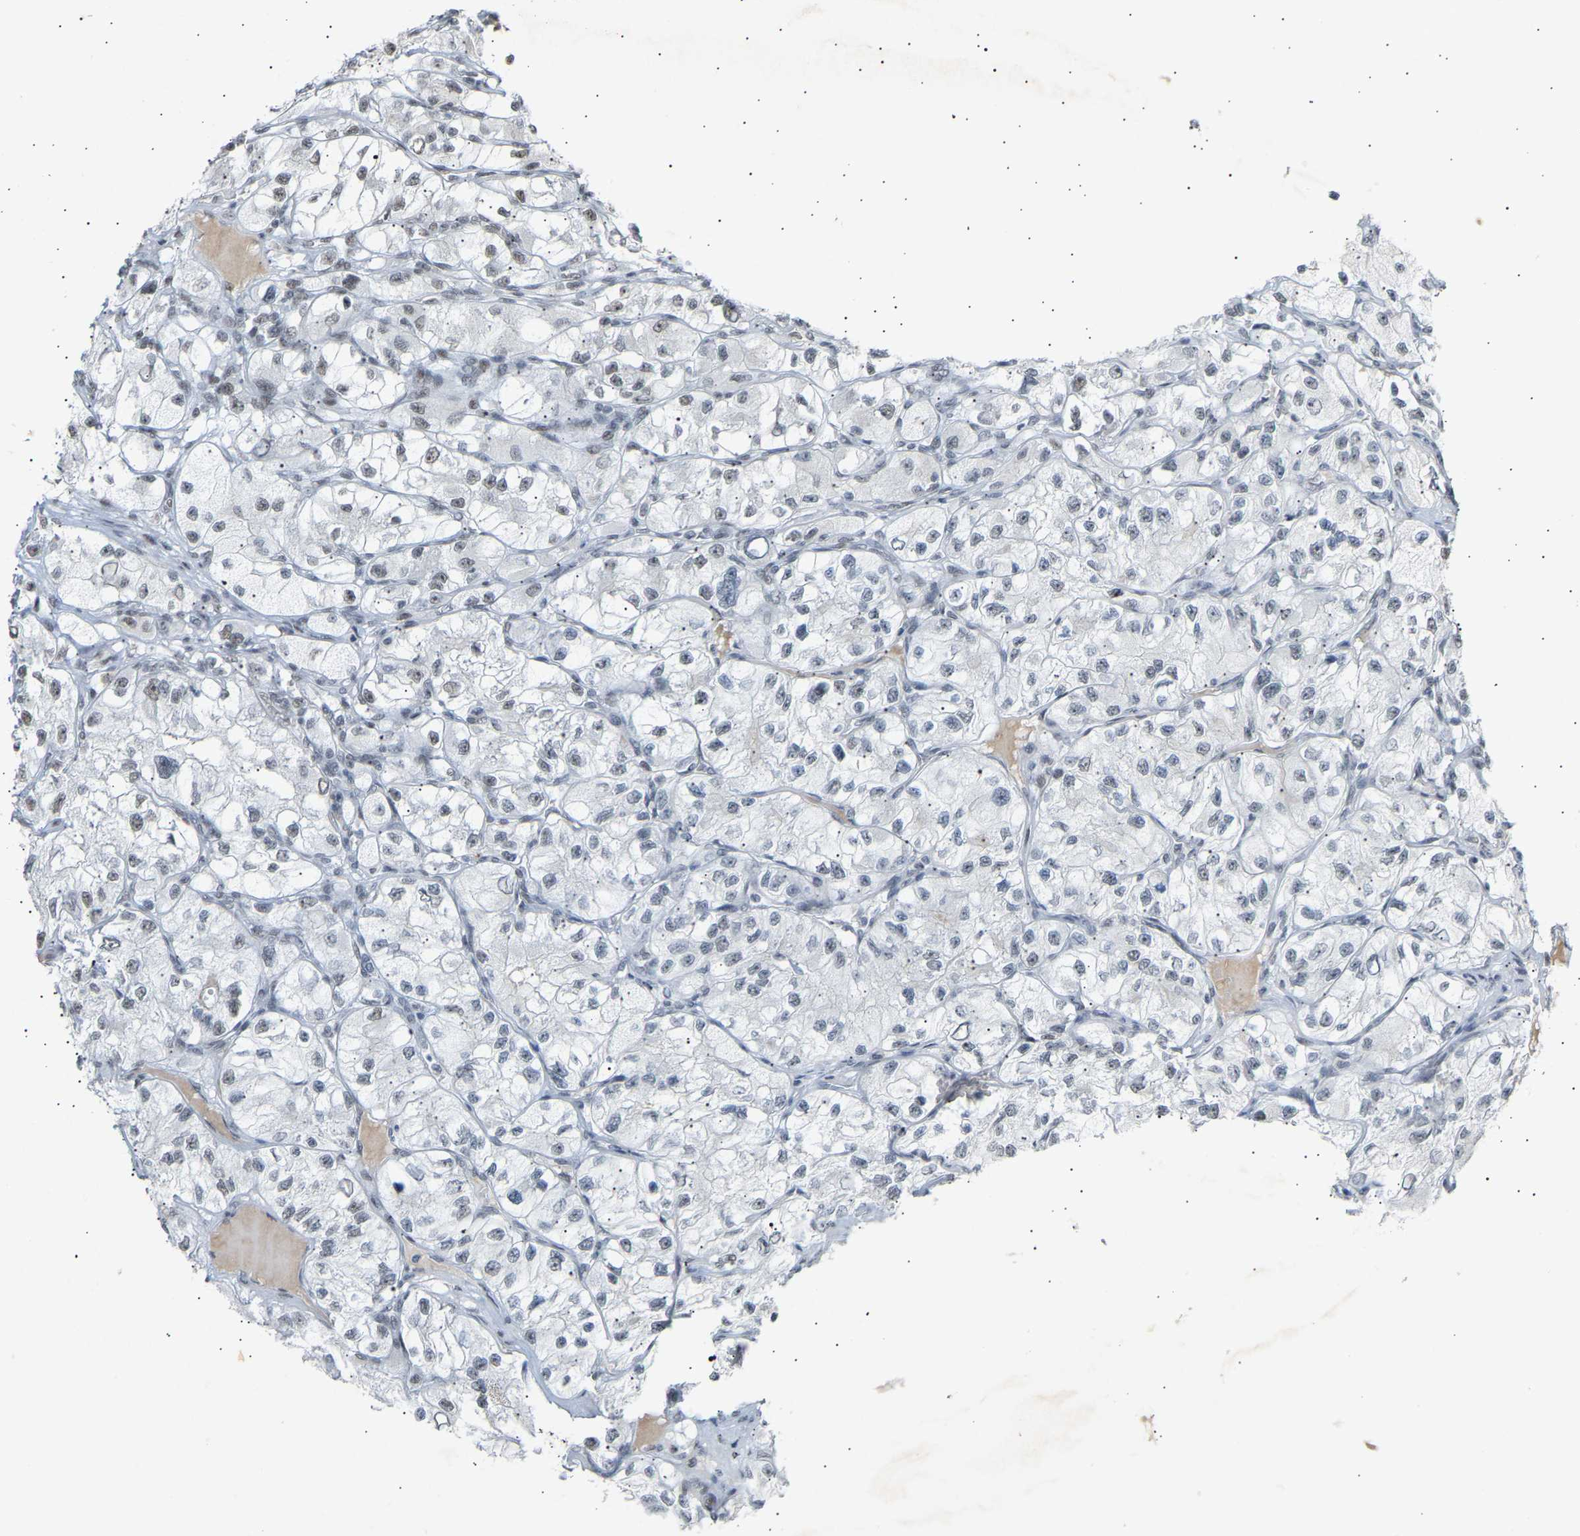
{"staining": {"intensity": "weak", "quantity": "<25%", "location": "nuclear"}, "tissue": "renal cancer", "cell_type": "Tumor cells", "image_type": "cancer", "snomed": [{"axis": "morphology", "description": "Adenocarcinoma, NOS"}, {"axis": "topography", "description": "Kidney"}], "caption": "Immunohistochemistry (IHC) micrograph of renal cancer (adenocarcinoma) stained for a protein (brown), which reveals no expression in tumor cells.", "gene": "NELFB", "patient": {"sex": "female", "age": 57}}